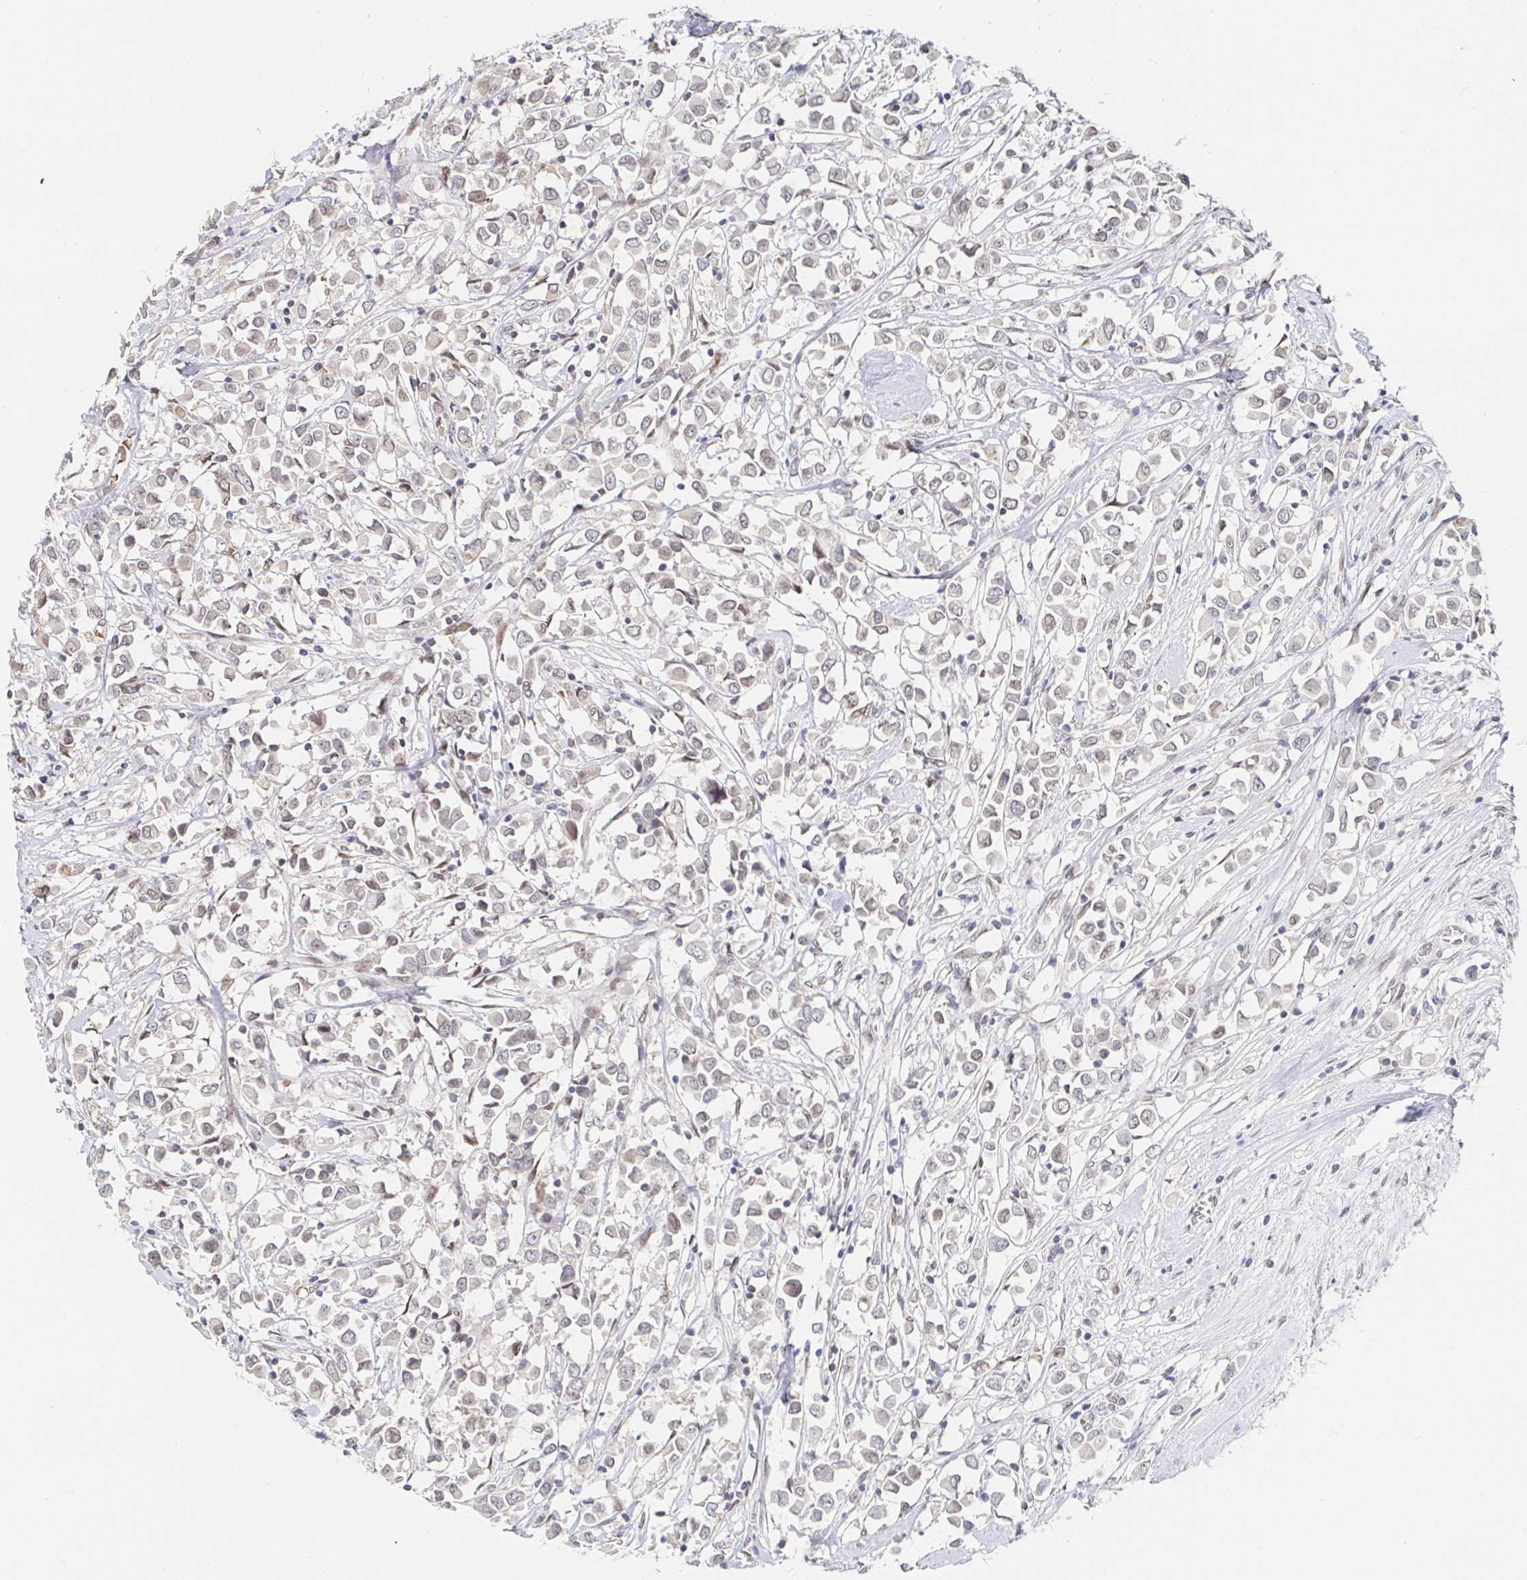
{"staining": {"intensity": "negative", "quantity": "none", "location": "none"}, "tissue": "breast cancer", "cell_type": "Tumor cells", "image_type": "cancer", "snomed": [{"axis": "morphology", "description": "Duct carcinoma"}, {"axis": "topography", "description": "Breast"}], "caption": "There is no significant staining in tumor cells of breast cancer.", "gene": "CHD2", "patient": {"sex": "female", "age": 61}}